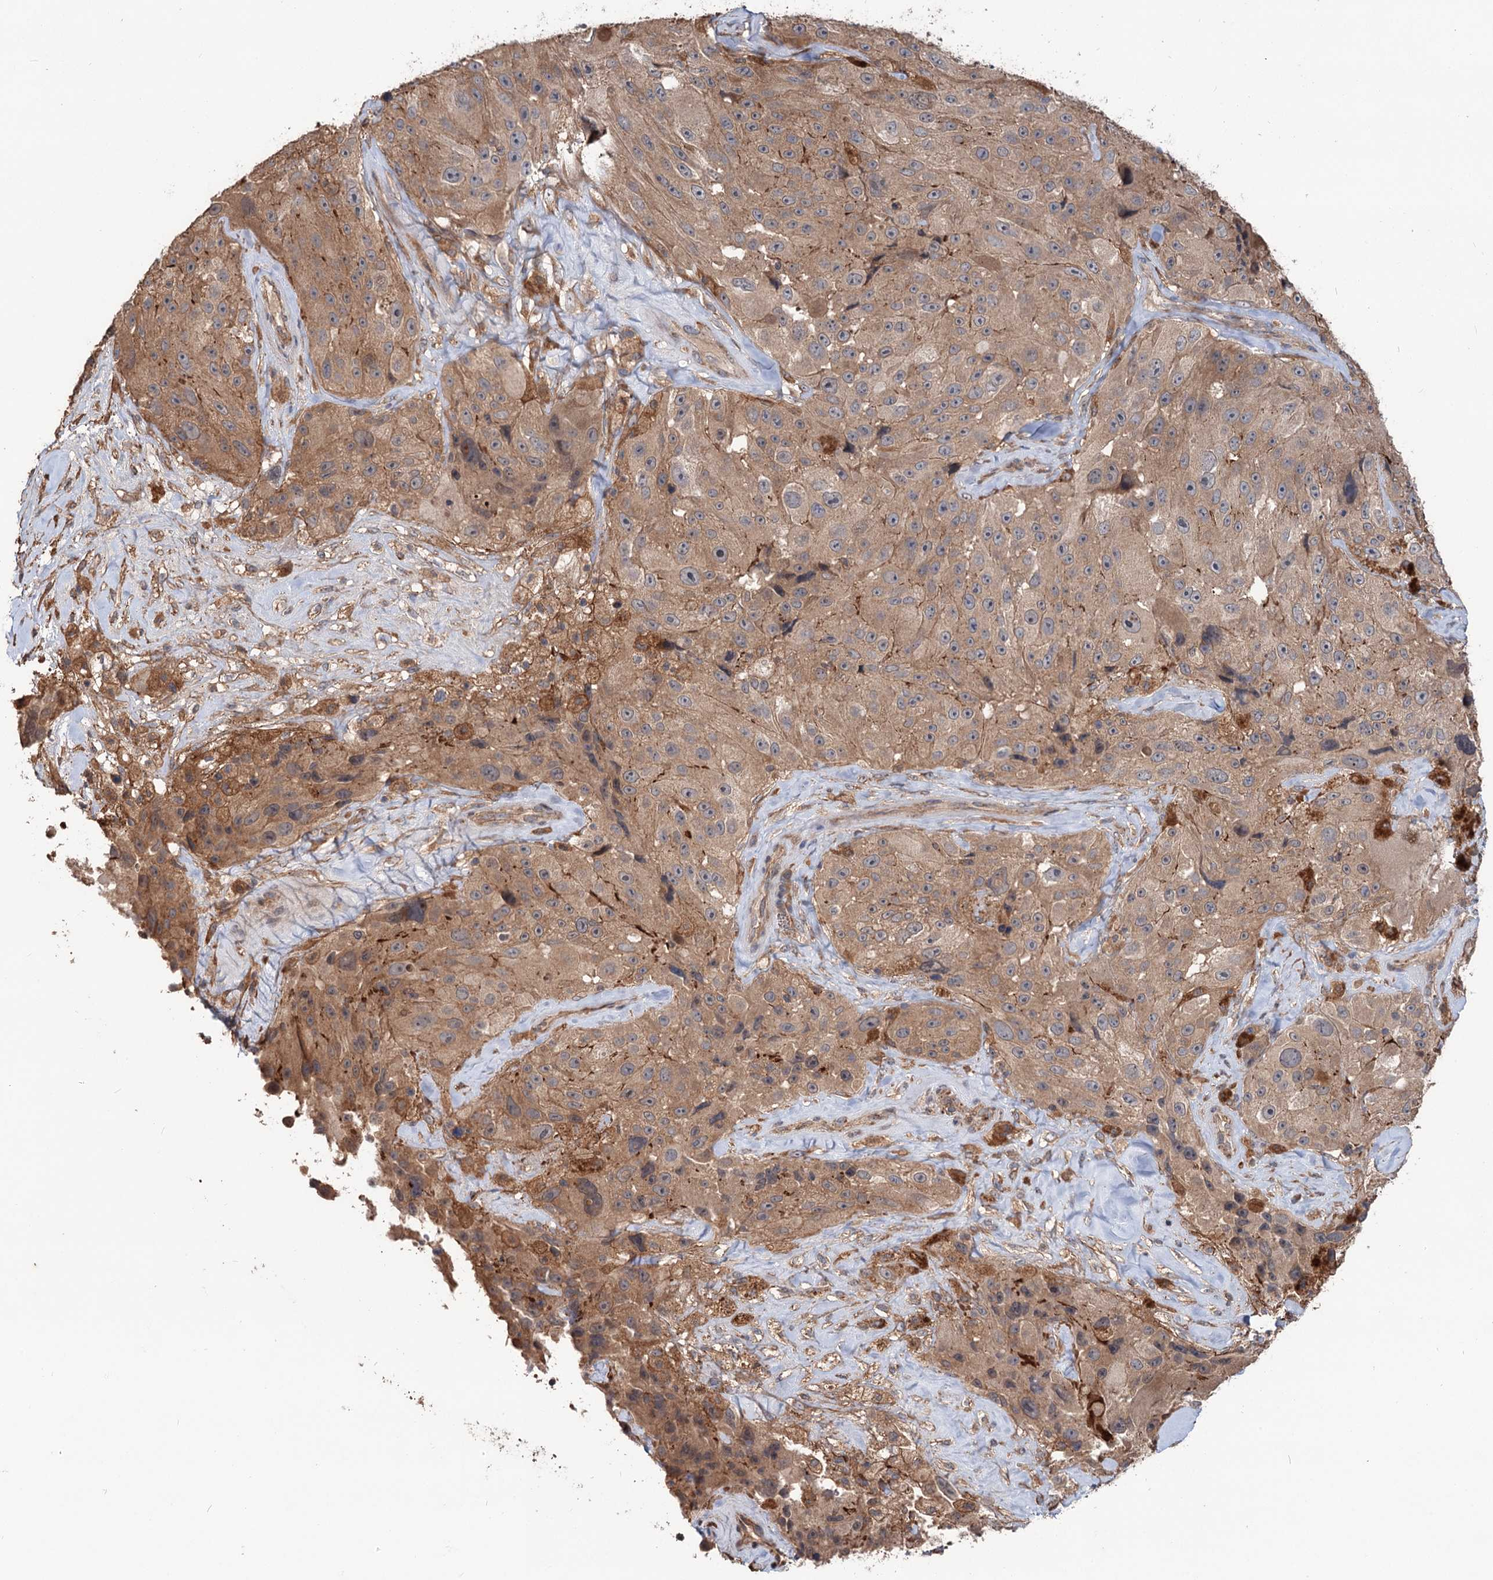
{"staining": {"intensity": "moderate", "quantity": ">75%", "location": "cytoplasmic/membranous"}, "tissue": "melanoma", "cell_type": "Tumor cells", "image_type": "cancer", "snomed": [{"axis": "morphology", "description": "Malignant melanoma, Metastatic site"}, {"axis": "topography", "description": "Lymph node"}], "caption": "The immunohistochemical stain shows moderate cytoplasmic/membranous positivity in tumor cells of malignant melanoma (metastatic site) tissue.", "gene": "GRIP1", "patient": {"sex": "male", "age": 62}}